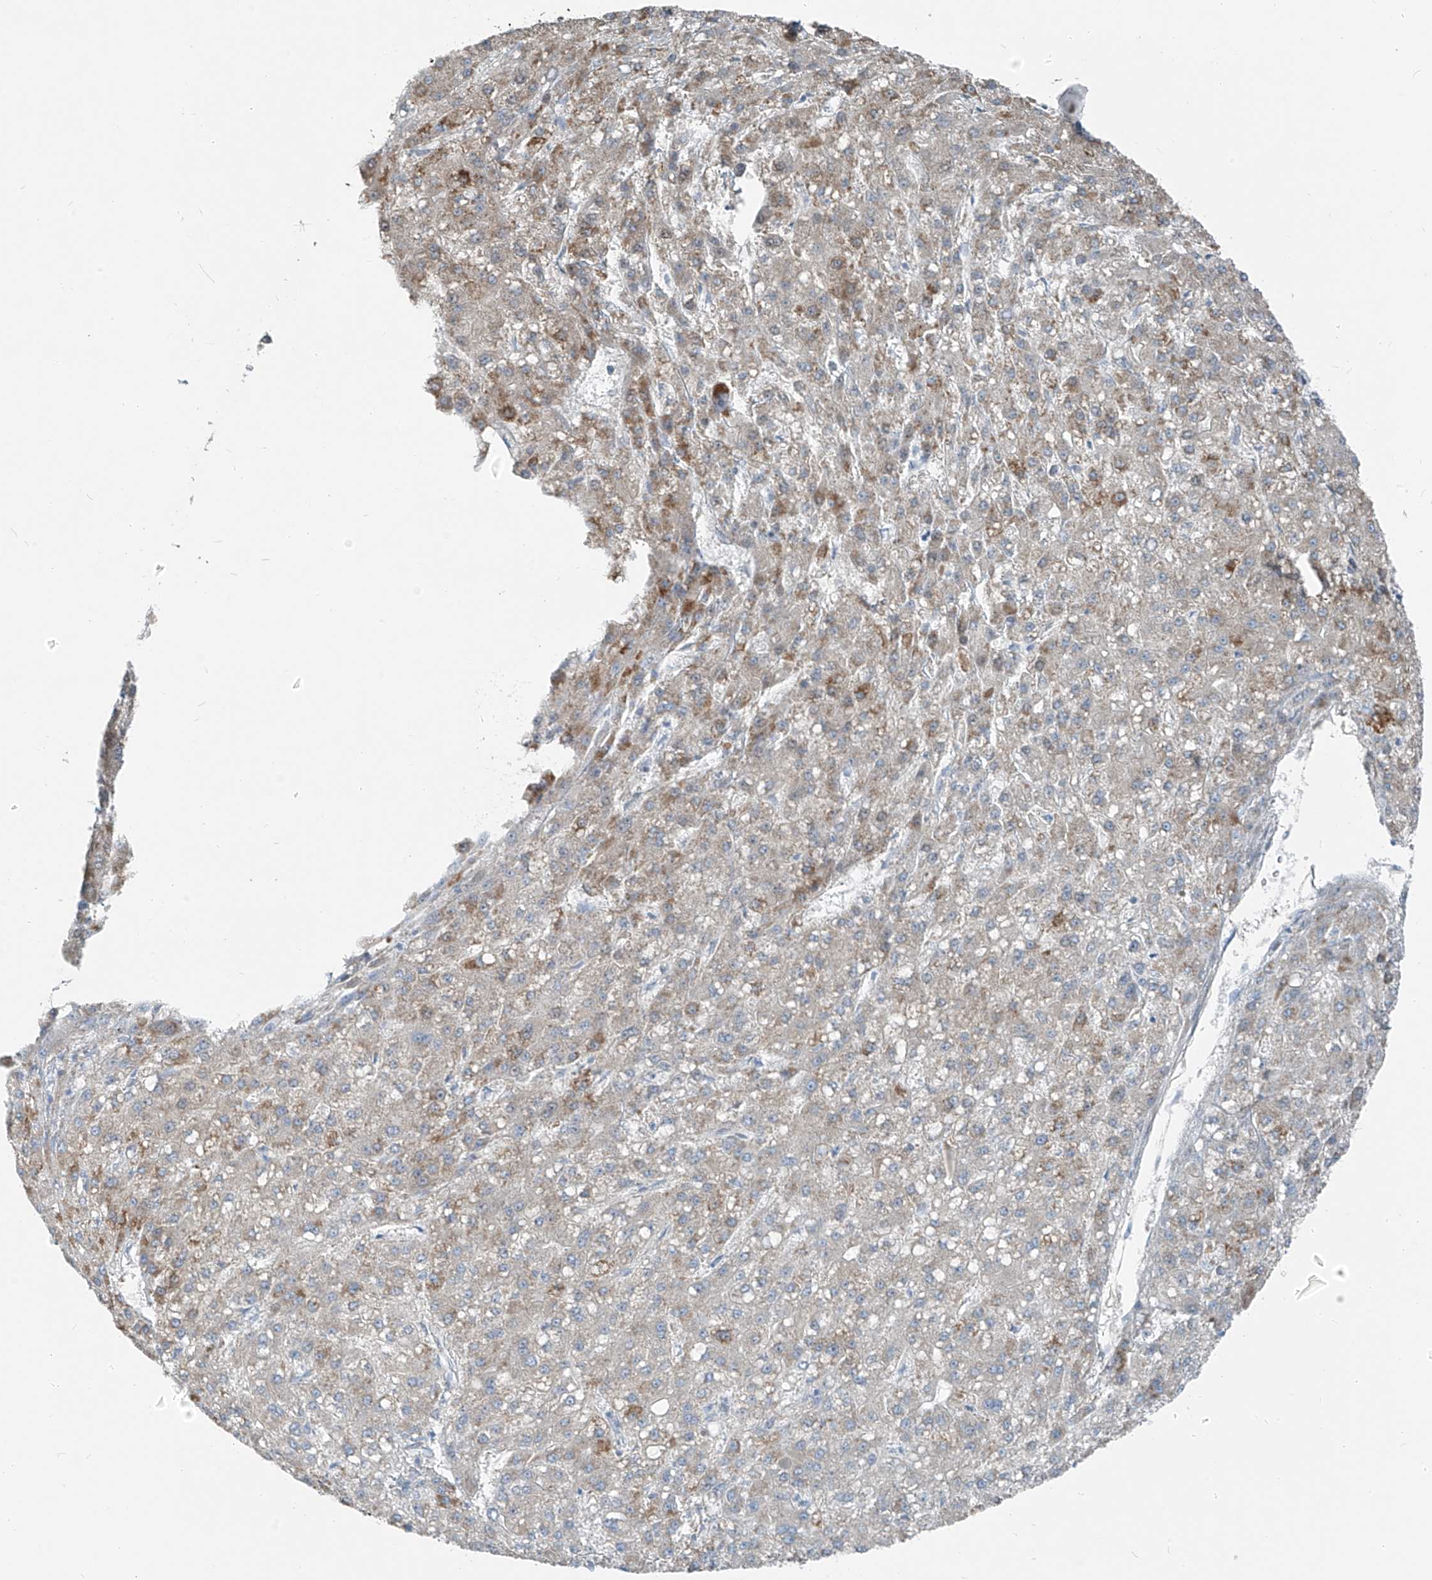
{"staining": {"intensity": "moderate", "quantity": "<25%", "location": "cytoplasmic/membranous"}, "tissue": "liver cancer", "cell_type": "Tumor cells", "image_type": "cancer", "snomed": [{"axis": "morphology", "description": "Carcinoma, Hepatocellular, NOS"}, {"axis": "topography", "description": "Liver"}], "caption": "DAB (3,3'-diaminobenzidine) immunohistochemical staining of human liver cancer reveals moderate cytoplasmic/membranous protein expression in approximately <25% of tumor cells. The protein of interest is stained brown, and the nuclei are stained in blue (DAB (3,3'-diaminobenzidine) IHC with brightfield microscopy, high magnification).", "gene": "TNS2", "patient": {"sex": "male", "age": 67}}